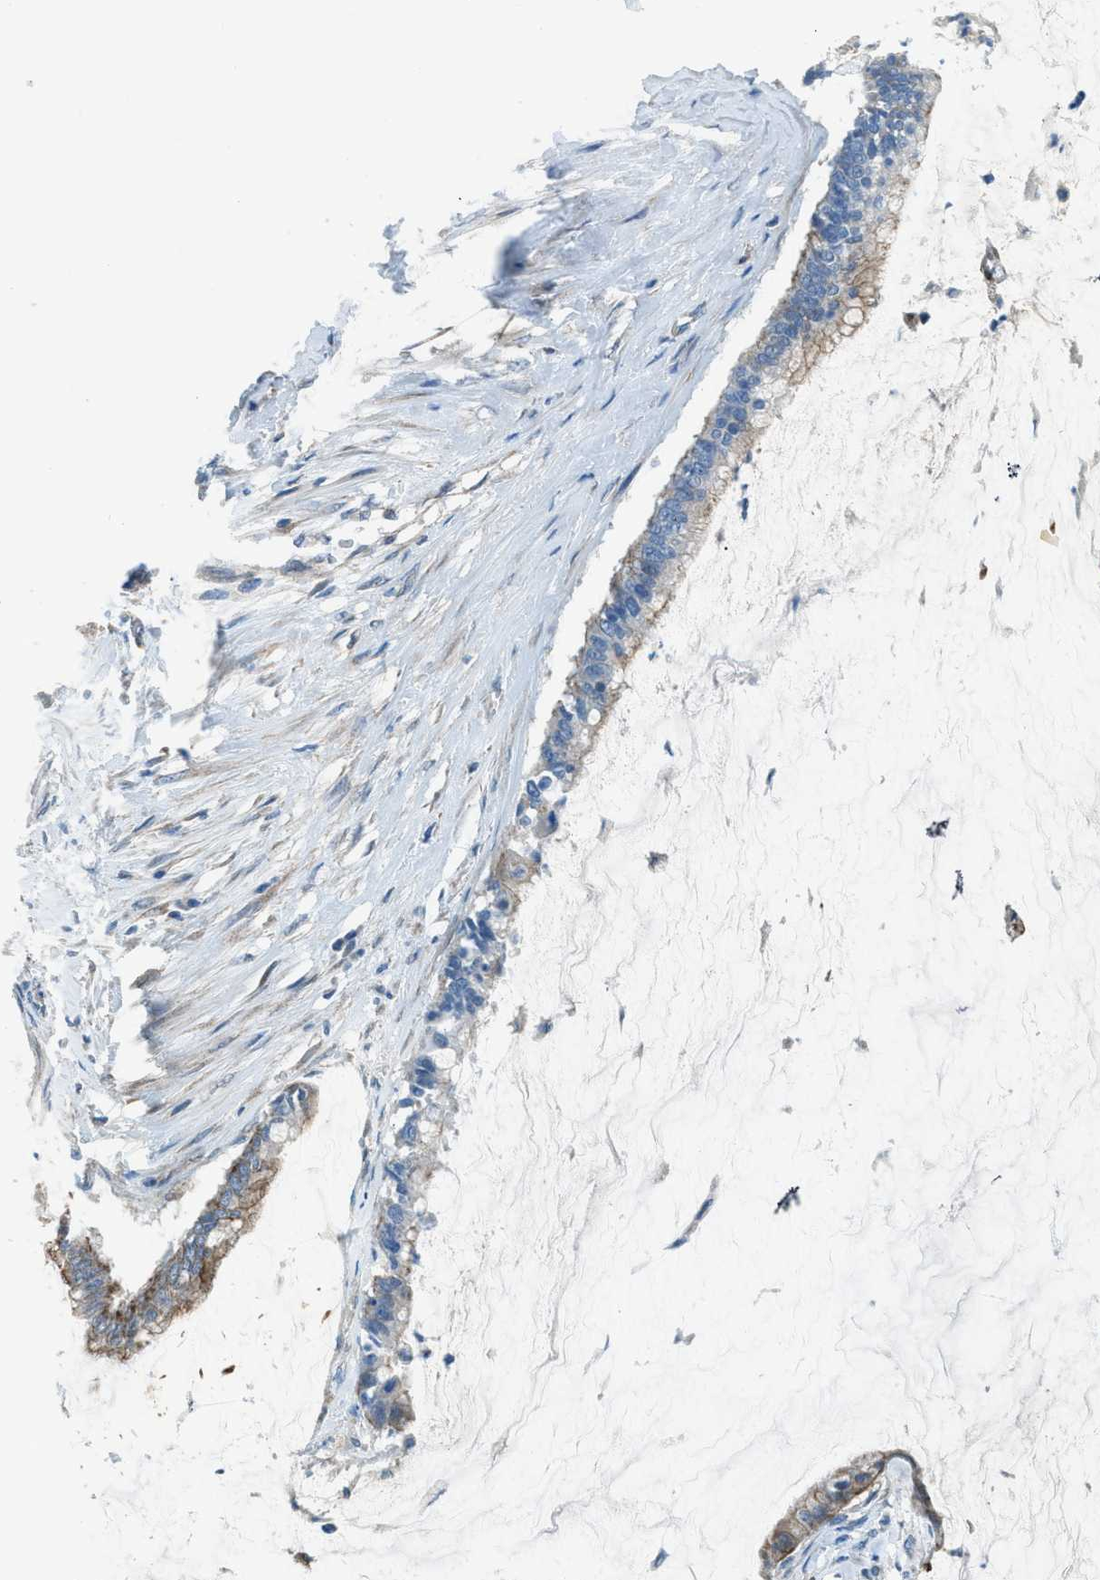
{"staining": {"intensity": "moderate", "quantity": "25%-75%", "location": "cytoplasmic/membranous"}, "tissue": "pancreatic cancer", "cell_type": "Tumor cells", "image_type": "cancer", "snomed": [{"axis": "morphology", "description": "Adenocarcinoma, NOS"}, {"axis": "topography", "description": "Pancreas"}], "caption": "IHC micrograph of neoplastic tissue: pancreatic cancer (adenocarcinoma) stained using immunohistochemistry displays medium levels of moderate protein expression localized specifically in the cytoplasmic/membranous of tumor cells, appearing as a cytoplasmic/membranous brown color.", "gene": "PRKN", "patient": {"sex": "male", "age": 41}}